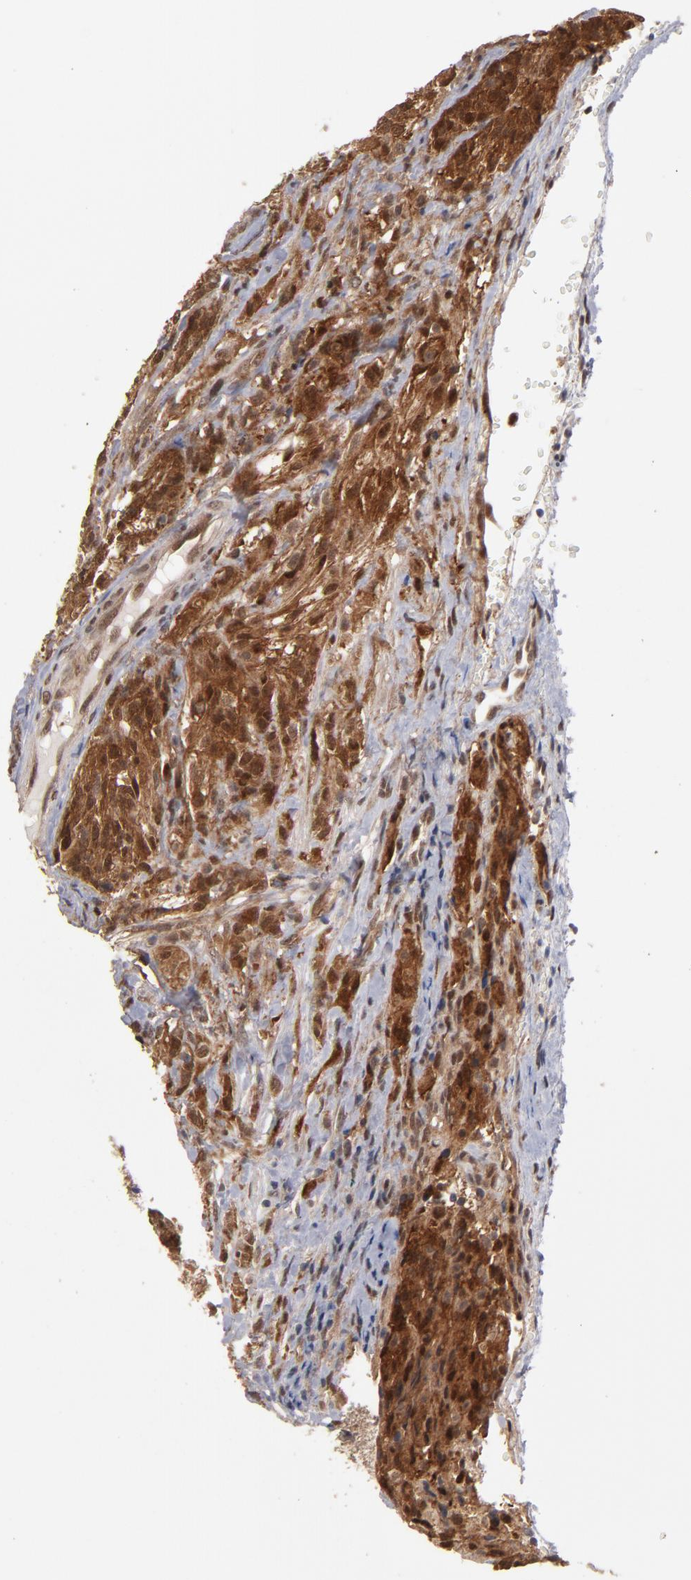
{"staining": {"intensity": "strong", "quantity": ">75%", "location": "nuclear"}, "tissue": "glioma", "cell_type": "Tumor cells", "image_type": "cancer", "snomed": [{"axis": "morphology", "description": "Normal tissue, NOS"}, {"axis": "morphology", "description": "Glioma, malignant, High grade"}, {"axis": "topography", "description": "Cerebral cortex"}], "caption": "Malignant high-grade glioma stained with a protein marker reveals strong staining in tumor cells.", "gene": "HUWE1", "patient": {"sex": "male", "age": 56}}